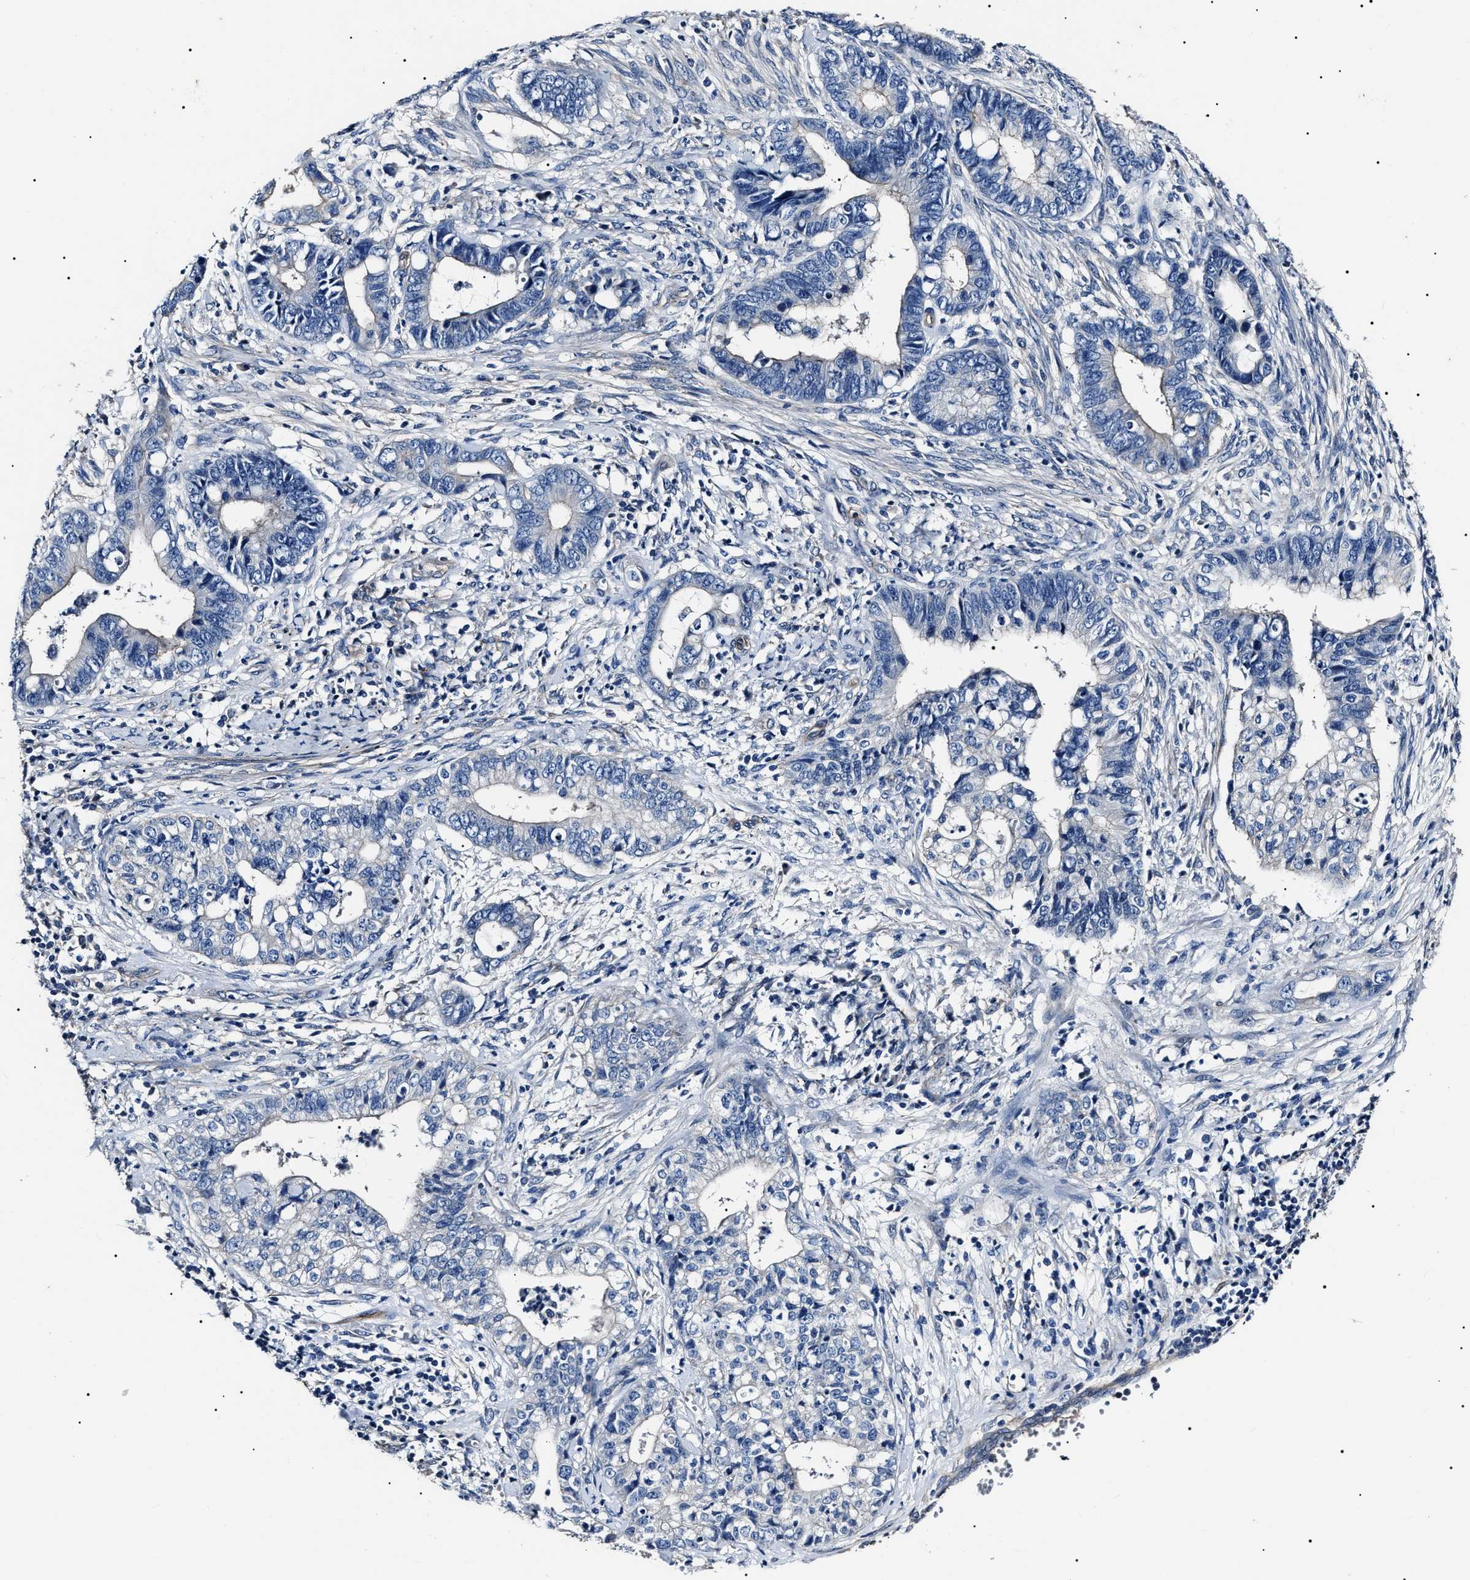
{"staining": {"intensity": "negative", "quantity": "none", "location": "none"}, "tissue": "cervical cancer", "cell_type": "Tumor cells", "image_type": "cancer", "snomed": [{"axis": "morphology", "description": "Adenocarcinoma, NOS"}, {"axis": "topography", "description": "Cervix"}], "caption": "DAB (3,3'-diaminobenzidine) immunohistochemical staining of adenocarcinoma (cervical) demonstrates no significant positivity in tumor cells. (DAB (3,3'-diaminobenzidine) IHC visualized using brightfield microscopy, high magnification).", "gene": "KLHL42", "patient": {"sex": "female", "age": 44}}